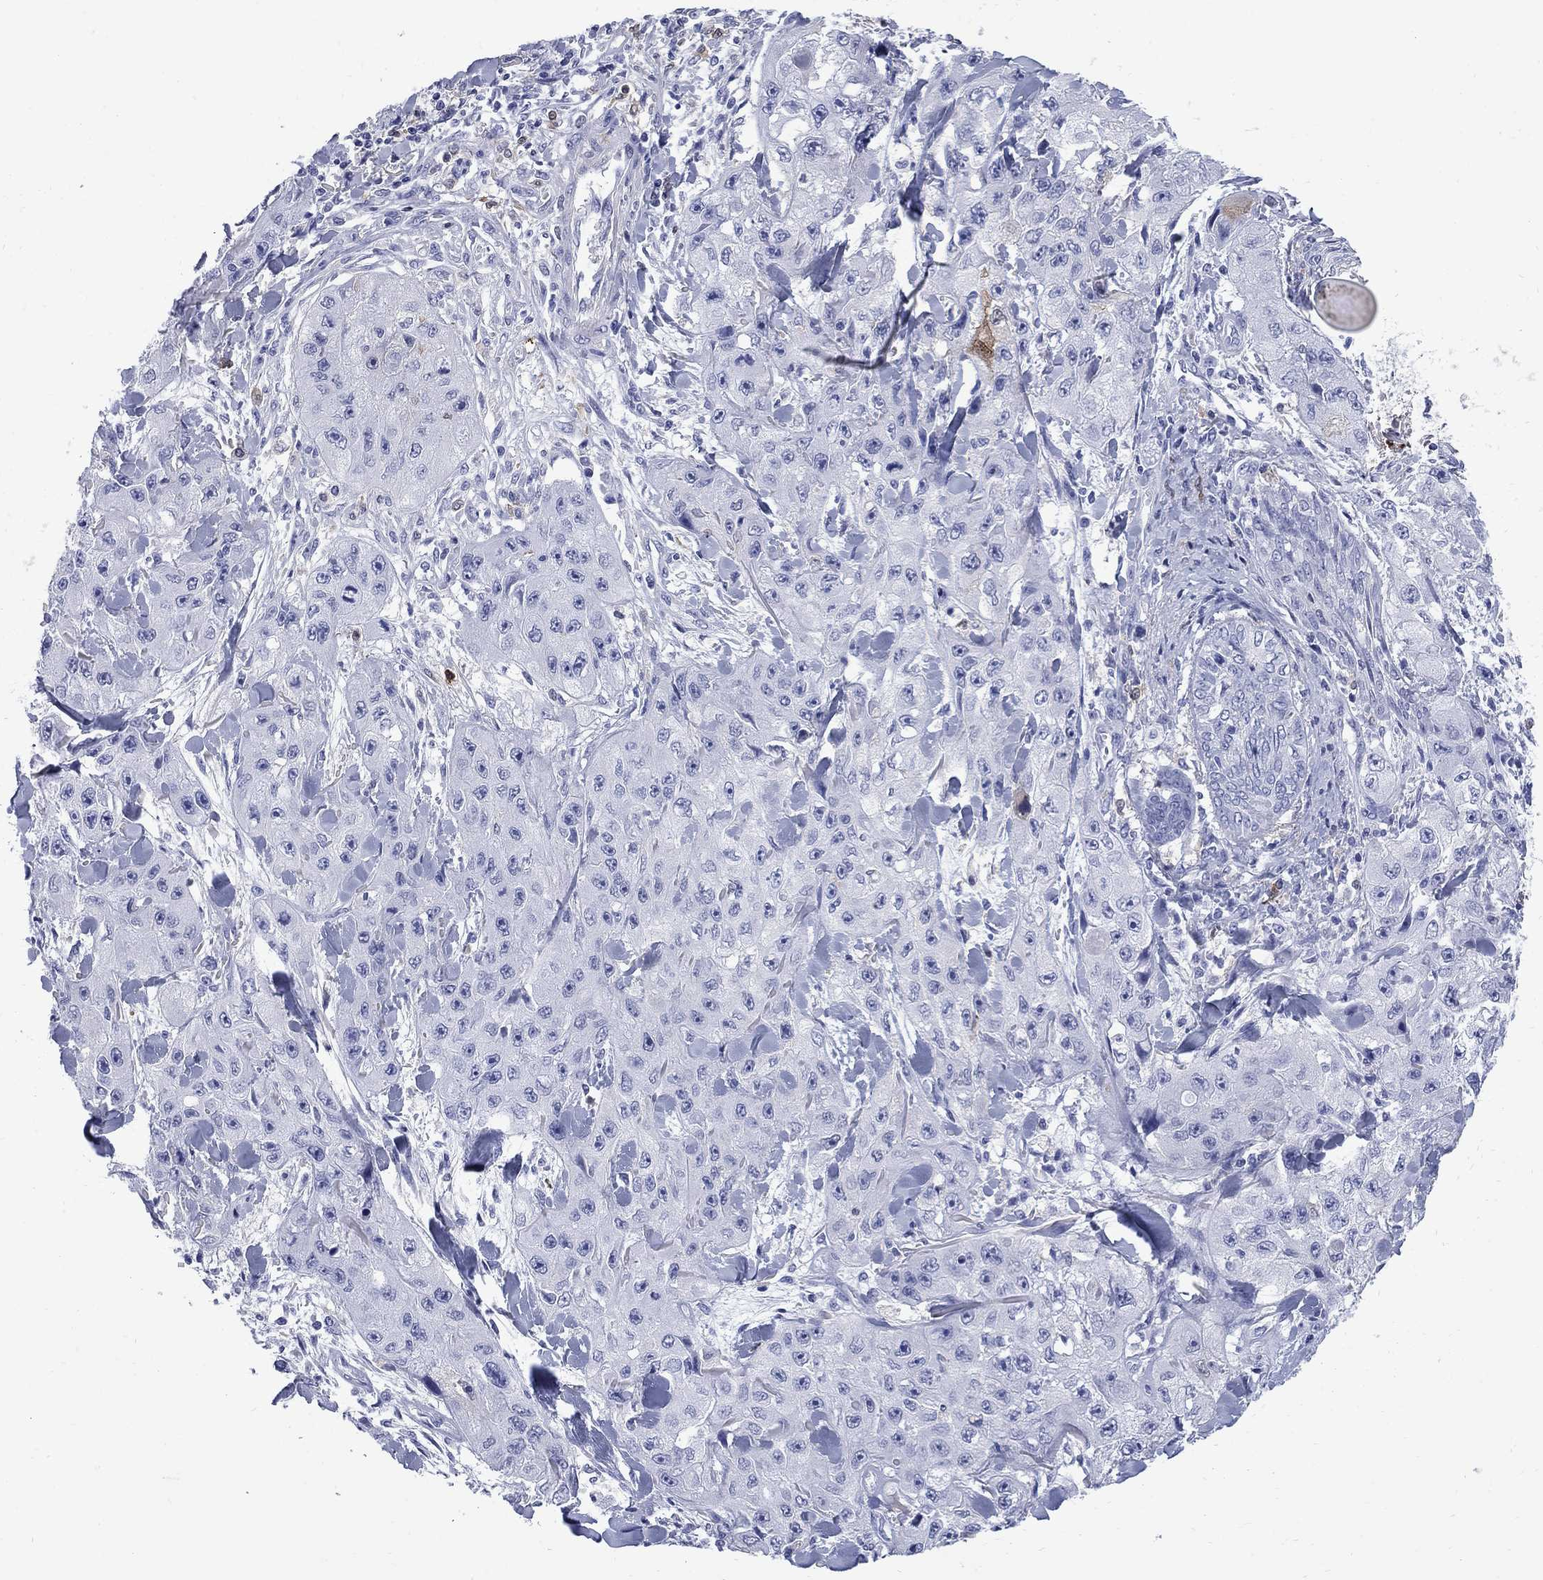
{"staining": {"intensity": "negative", "quantity": "none", "location": "none"}, "tissue": "skin cancer", "cell_type": "Tumor cells", "image_type": "cancer", "snomed": [{"axis": "morphology", "description": "Squamous cell carcinoma, NOS"}, {"axis": "topography", "description": "Skin"}, {"axis": "topography", "description": "Subcutis"}], "caption": "Tumor cells show no significant protein expression in skin cancer (squamous cell carcinoma).", "gene": "SERPINB2", "patient": {"sex": "male", "age": 73}}